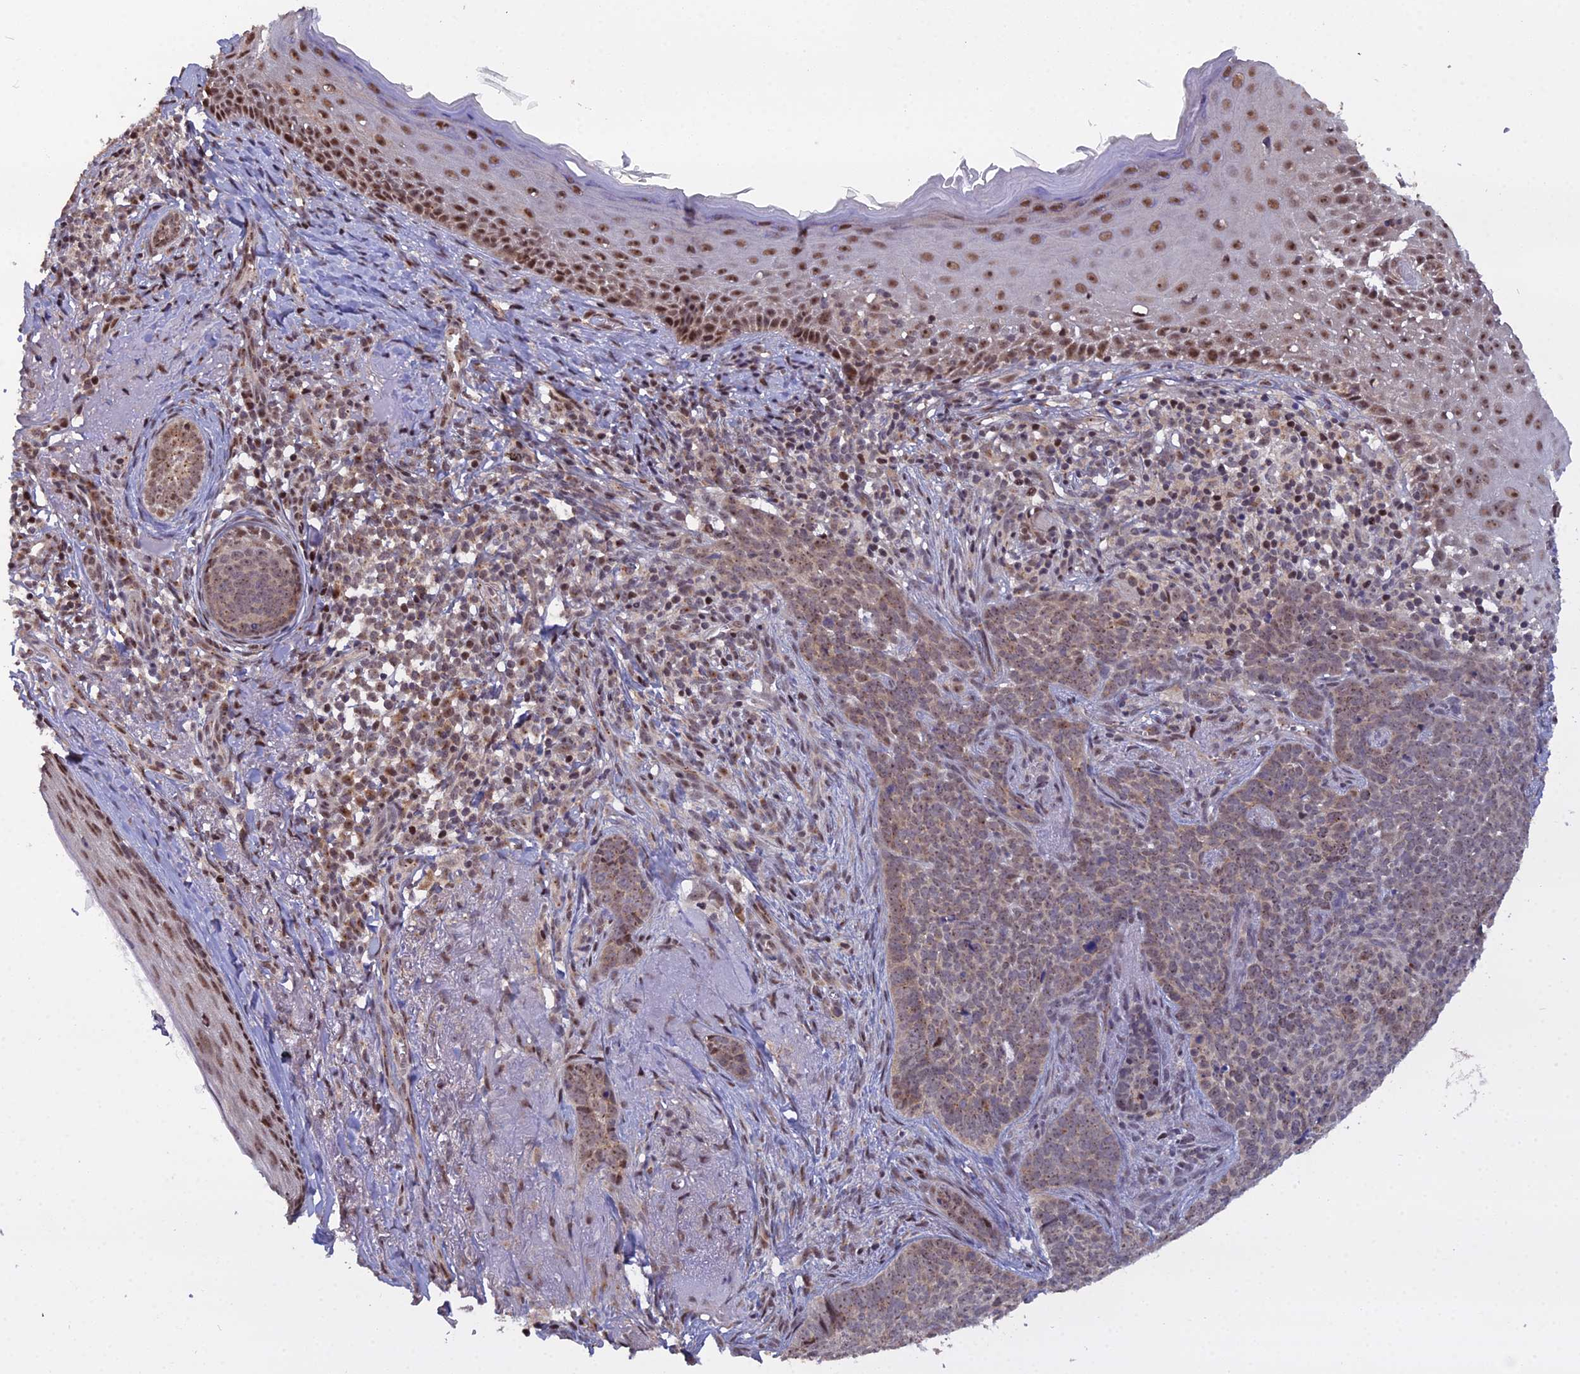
{"staining": {"intensity": "weak", "quantity": "25%-75%", "location": "nuclear"}, "tissue": "skin cancer", "cell_type": "Tumor cells", "image_type": "cancer", "snomed": [{"axis": "morphology", "description": "Basal cell carcinoma"}, {"axis": "topography", "description": "Skin"}], "caption": "Weak nuclear expression for a protein is appreciated in approximately 25%-75% of tumor cells of basal cell carcinoma (skin) using immunohistochemistry.", "gene": "ARL2", "patient": {"sex": "female", "age": 76}}